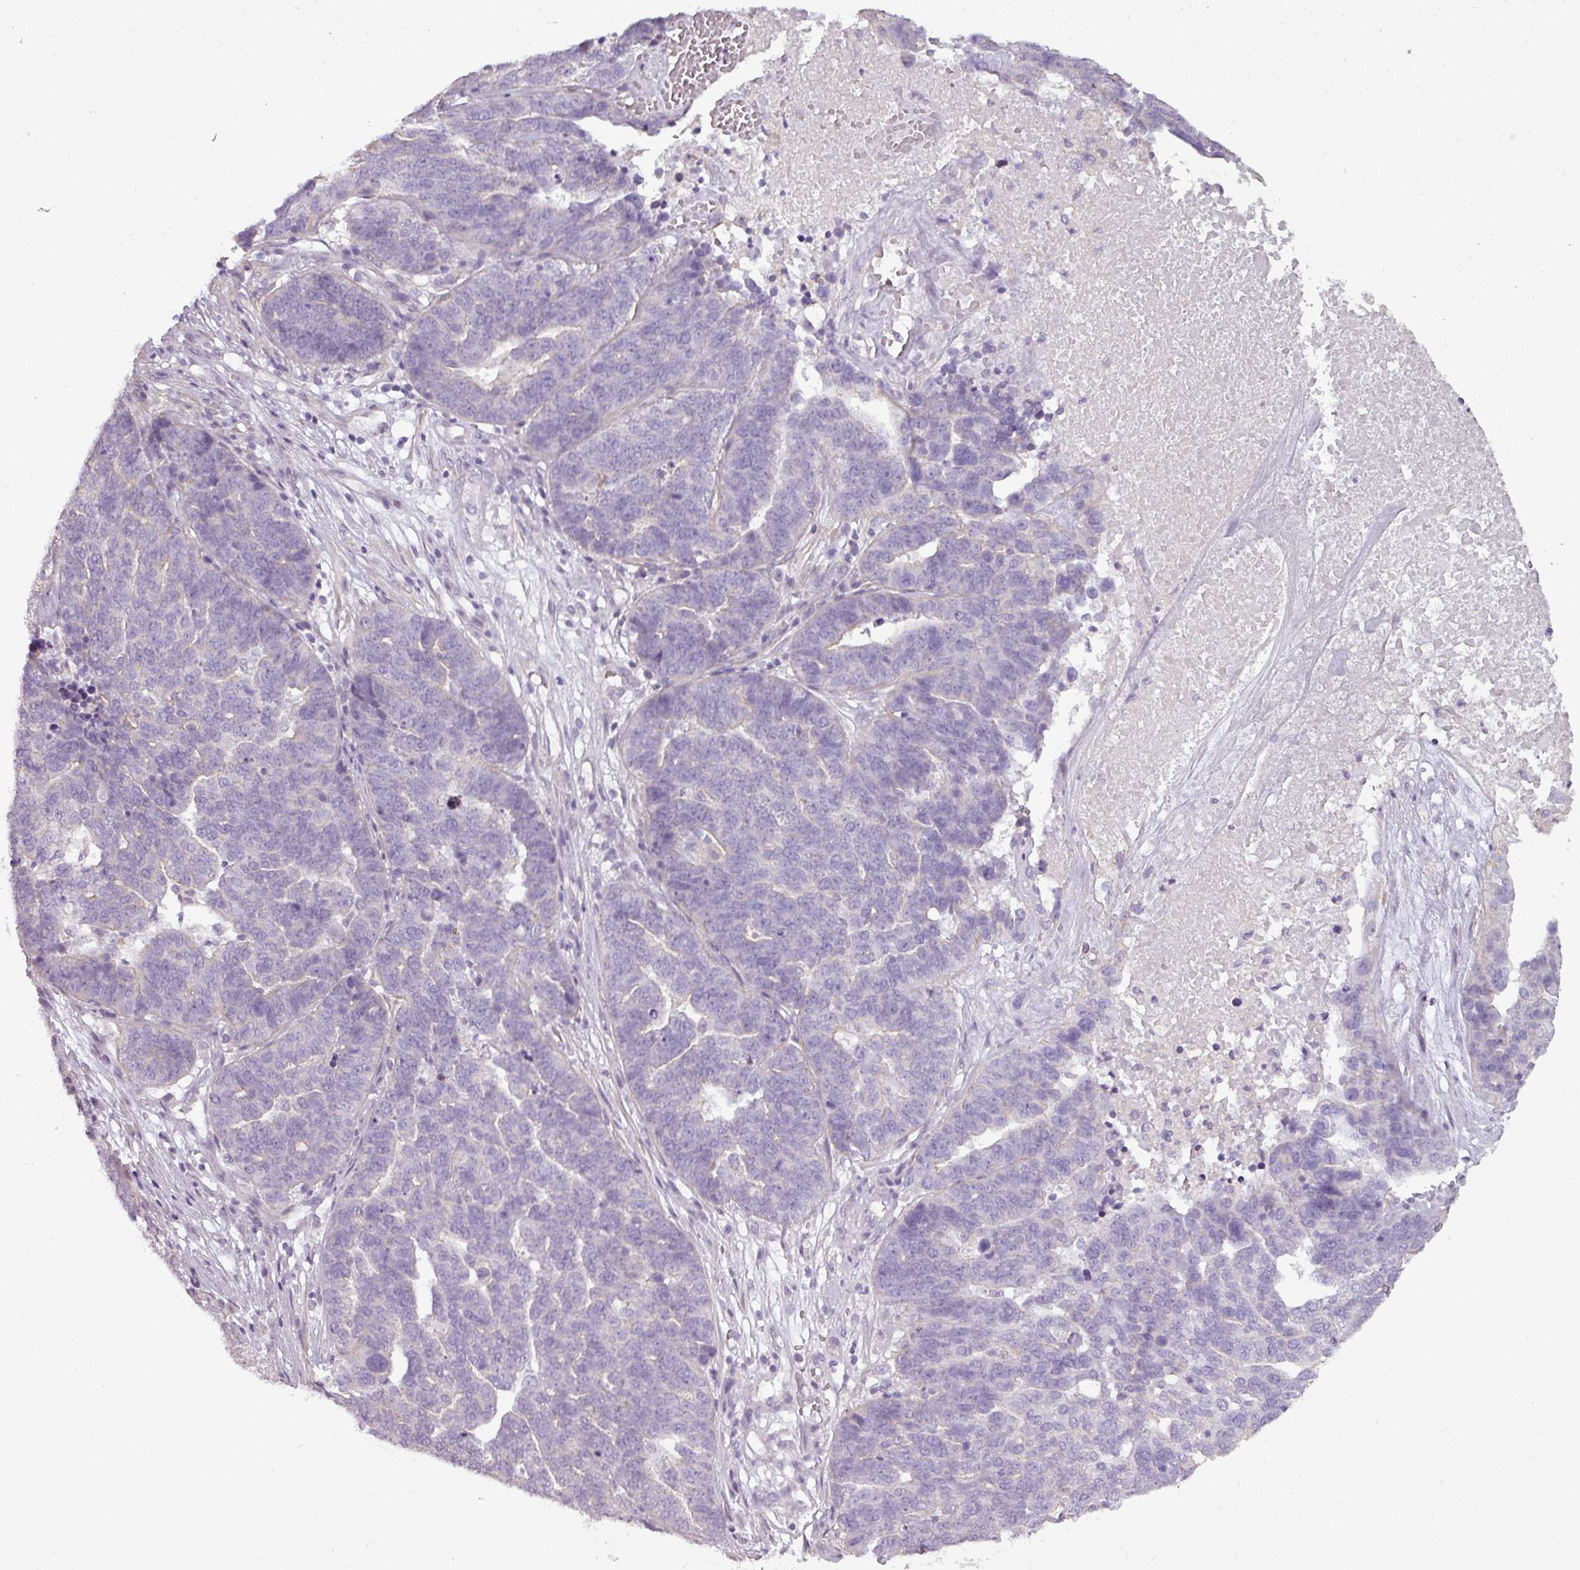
{"staining": {"intensity": "negative", "quantity": "none", "location": "none"}, "tissue": "ovarian cancer", "cell_type": "Tumor cells", "image_type": "cancer", "snomed": [{"axis": "morphology", "description": "Cystadenocarcinoma, serous, NOS"}, {"axis": "topography", "description": "Ovary"}], "caption": "An image of human ovarian cancer (serous cystadenocarcinoma) is negative for staining in tumor cells.", "gene": "ASB1", "patient": {"sex": "female", "age": 59}}